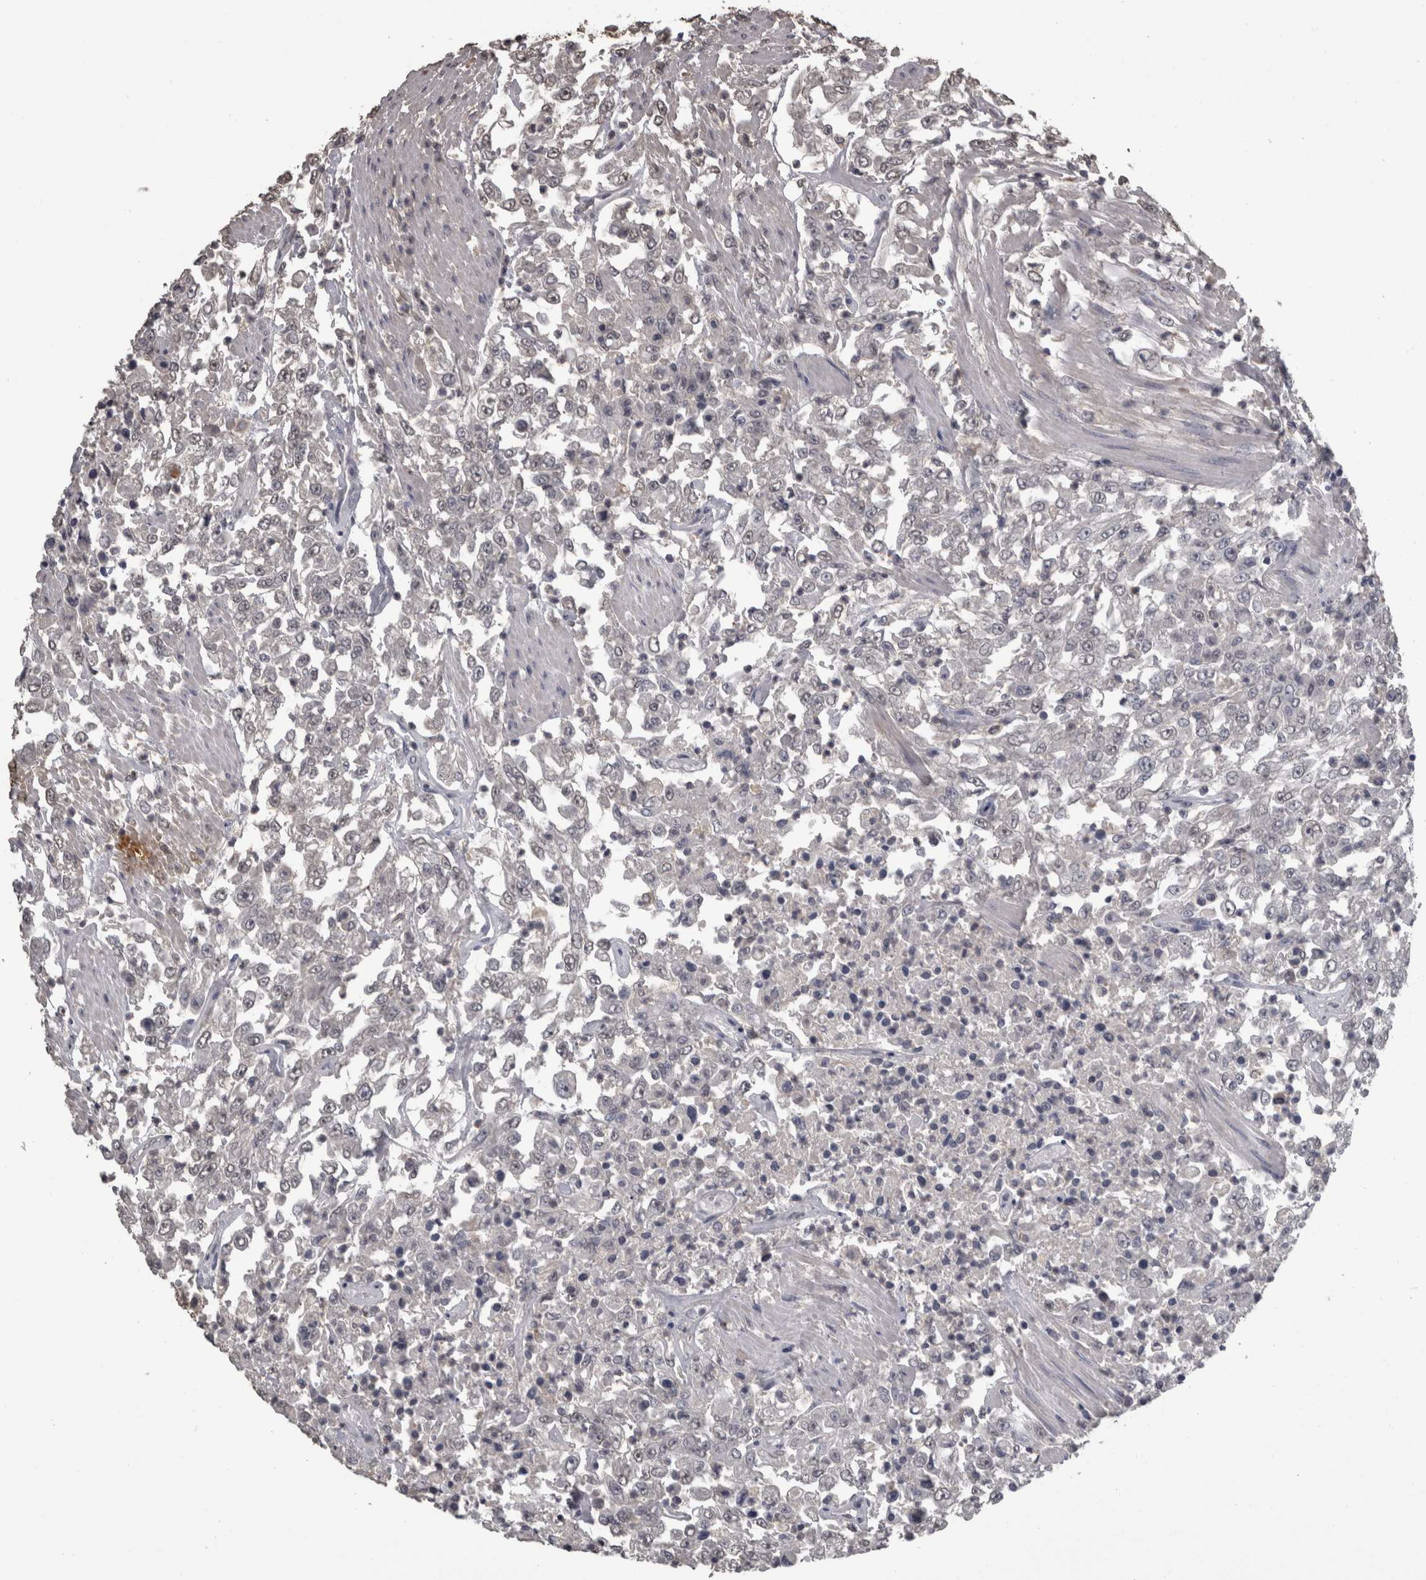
{"staining": {"intensity": "negative", "quantity": "none", "location": "none"}, "tissue": "urothelial cancer", "cell_type": "Tumor cells", "image_type": "cancer", "snomed": [{"axis": "morphology", "description": "Urothelial carcinoma, High grade"}, {"axis": "topography", "description": "Urinary bladder"}], "caption": "Urothelial cancer was stained to show a protein in brown. There is no significant positivity in tumor cells. The staining is performed using DAB brown chromogen with nuclei counter-stained in using hematoxylin.", "gene": "PIK3AP1", "patient": {"sex": "male", "age": 46}}